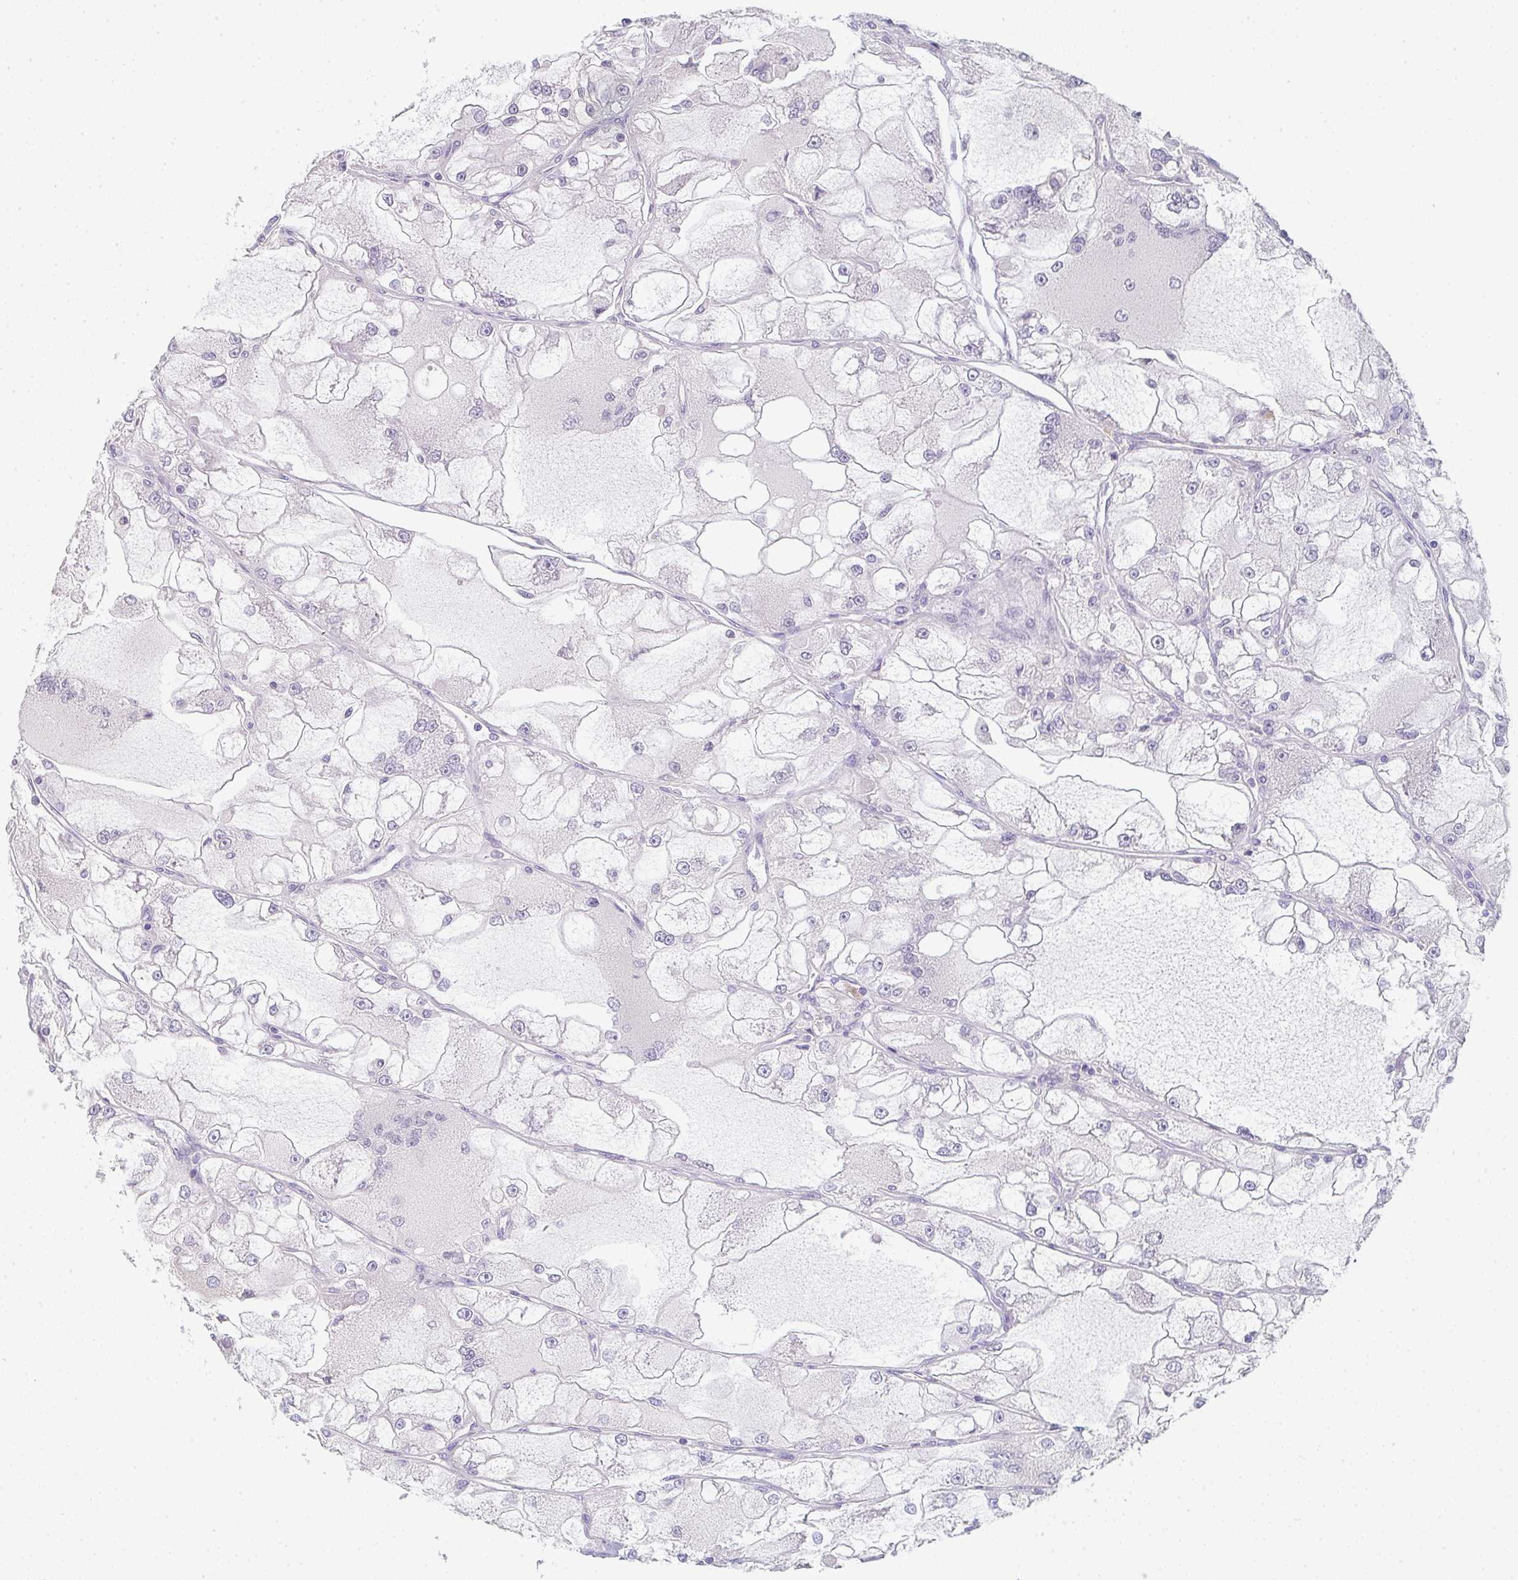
{"staining": {"intensity": "negative", "quantity": "none", "location": "none"}, "tissue": "renal cancer", "cell_type": "Tumor cells", "image_type": "cancer", "snomed": [{"axis": "morphology", "description": "Adenocarcinoma, NOS"}, {"axis": "topography", "description": "Kidney"}], "caption": "Immunohistochemistry of human renal cancer (adenocarcinoma) exhibits no staining in tumor cells. (DAB (3,3'-diaminobenzidine) immunohistochemistry with hematoxylin counter stain).", "gene": "ZNF215", "patient": {"sex": "female", "age": 72}}